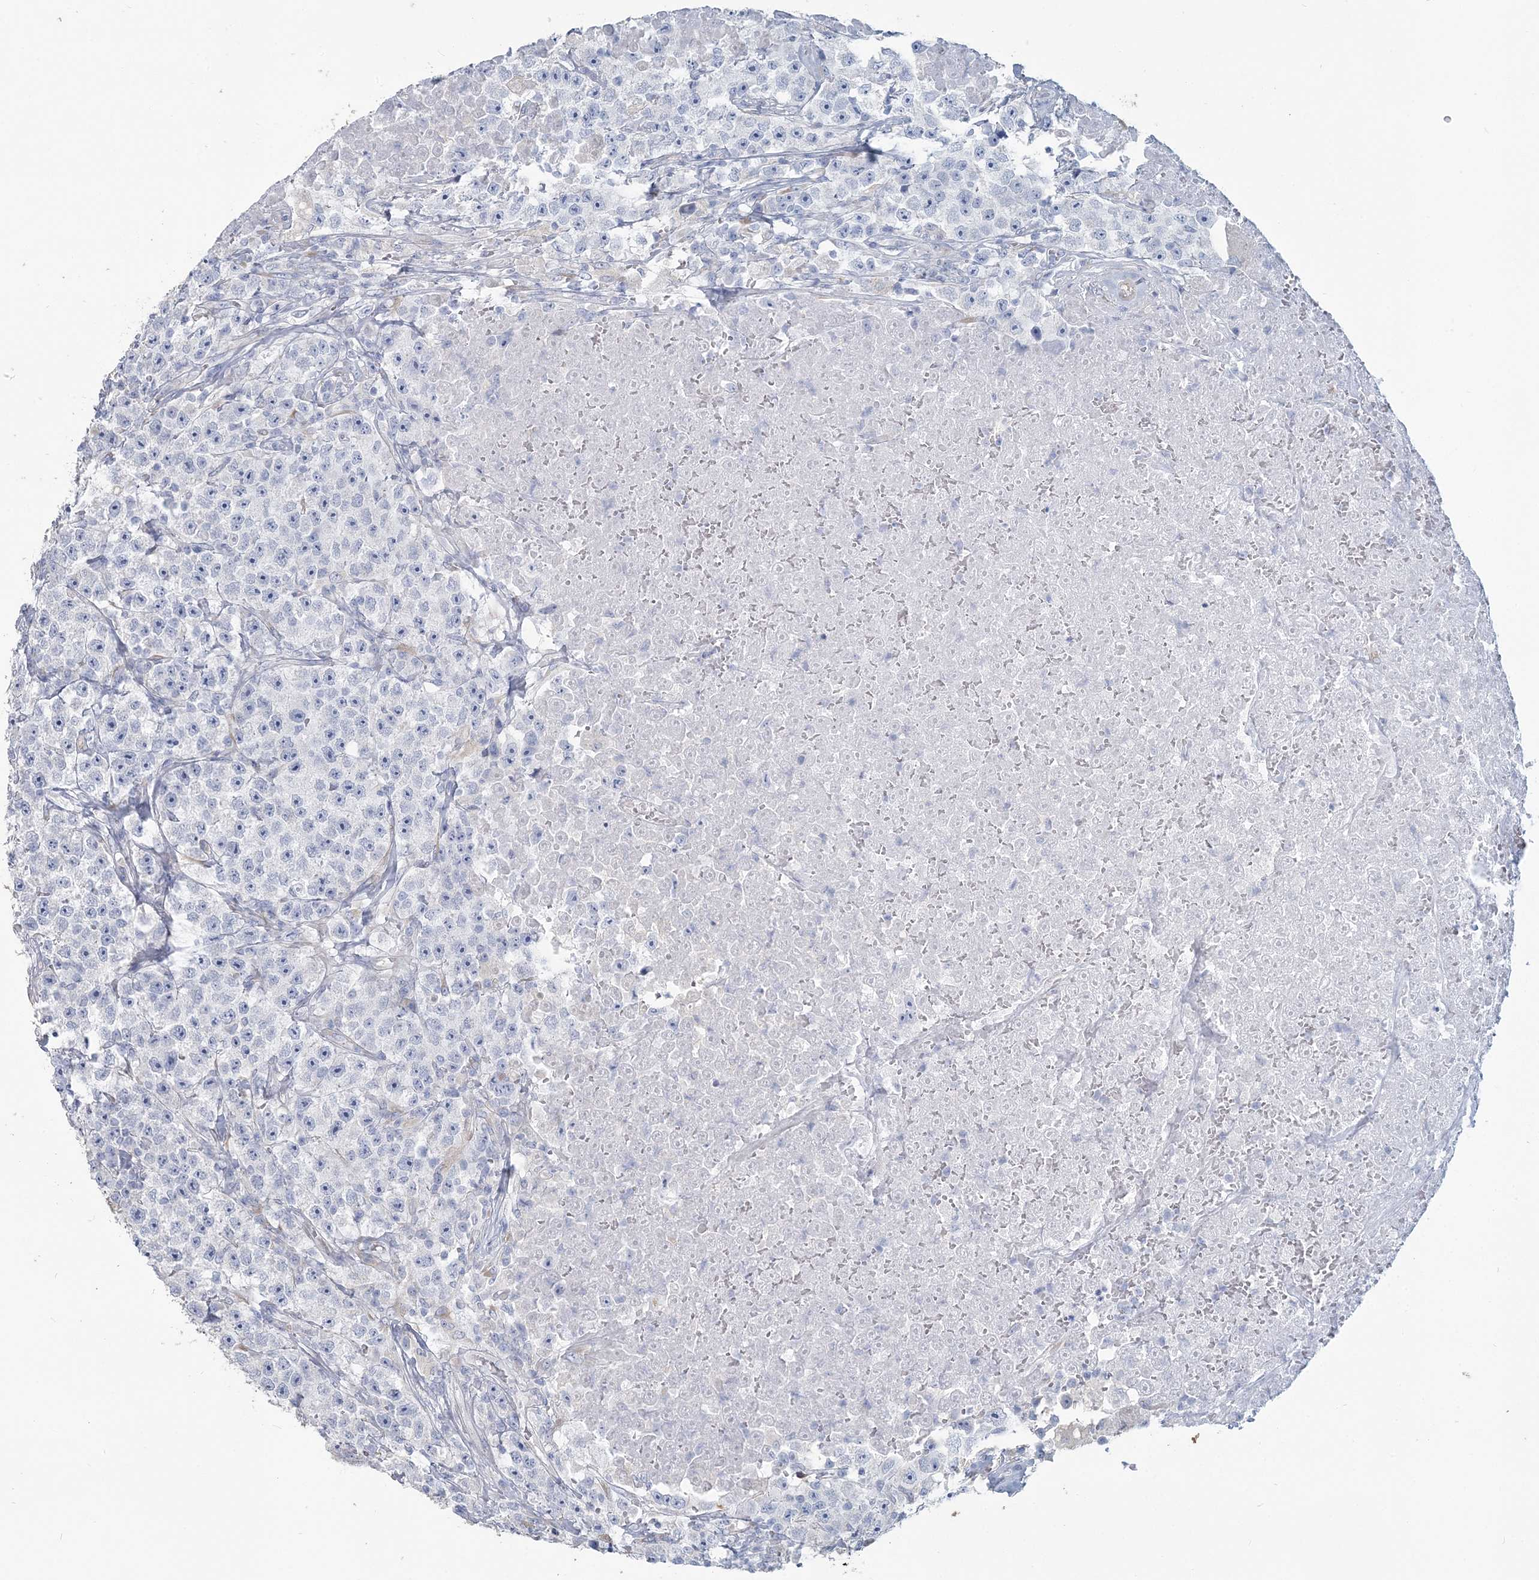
{"staining": {"intensity": "negative", "quantity": "none", "location": "none"}, "tissue": "testis cancer", "cell_type": "Tumor cells", "image_type": "cancer", "snomed": [{"axis": "morphology", "description": "Seminoma, NOS"}, {"axis": "topography", "description": "Testis"}], "caption": "The IHC micrograph has no significant staining in tumor cells of seminoma (testis) tissue.", "gene": "CMBL", "patient": {"sex": "male", "age": 22}}